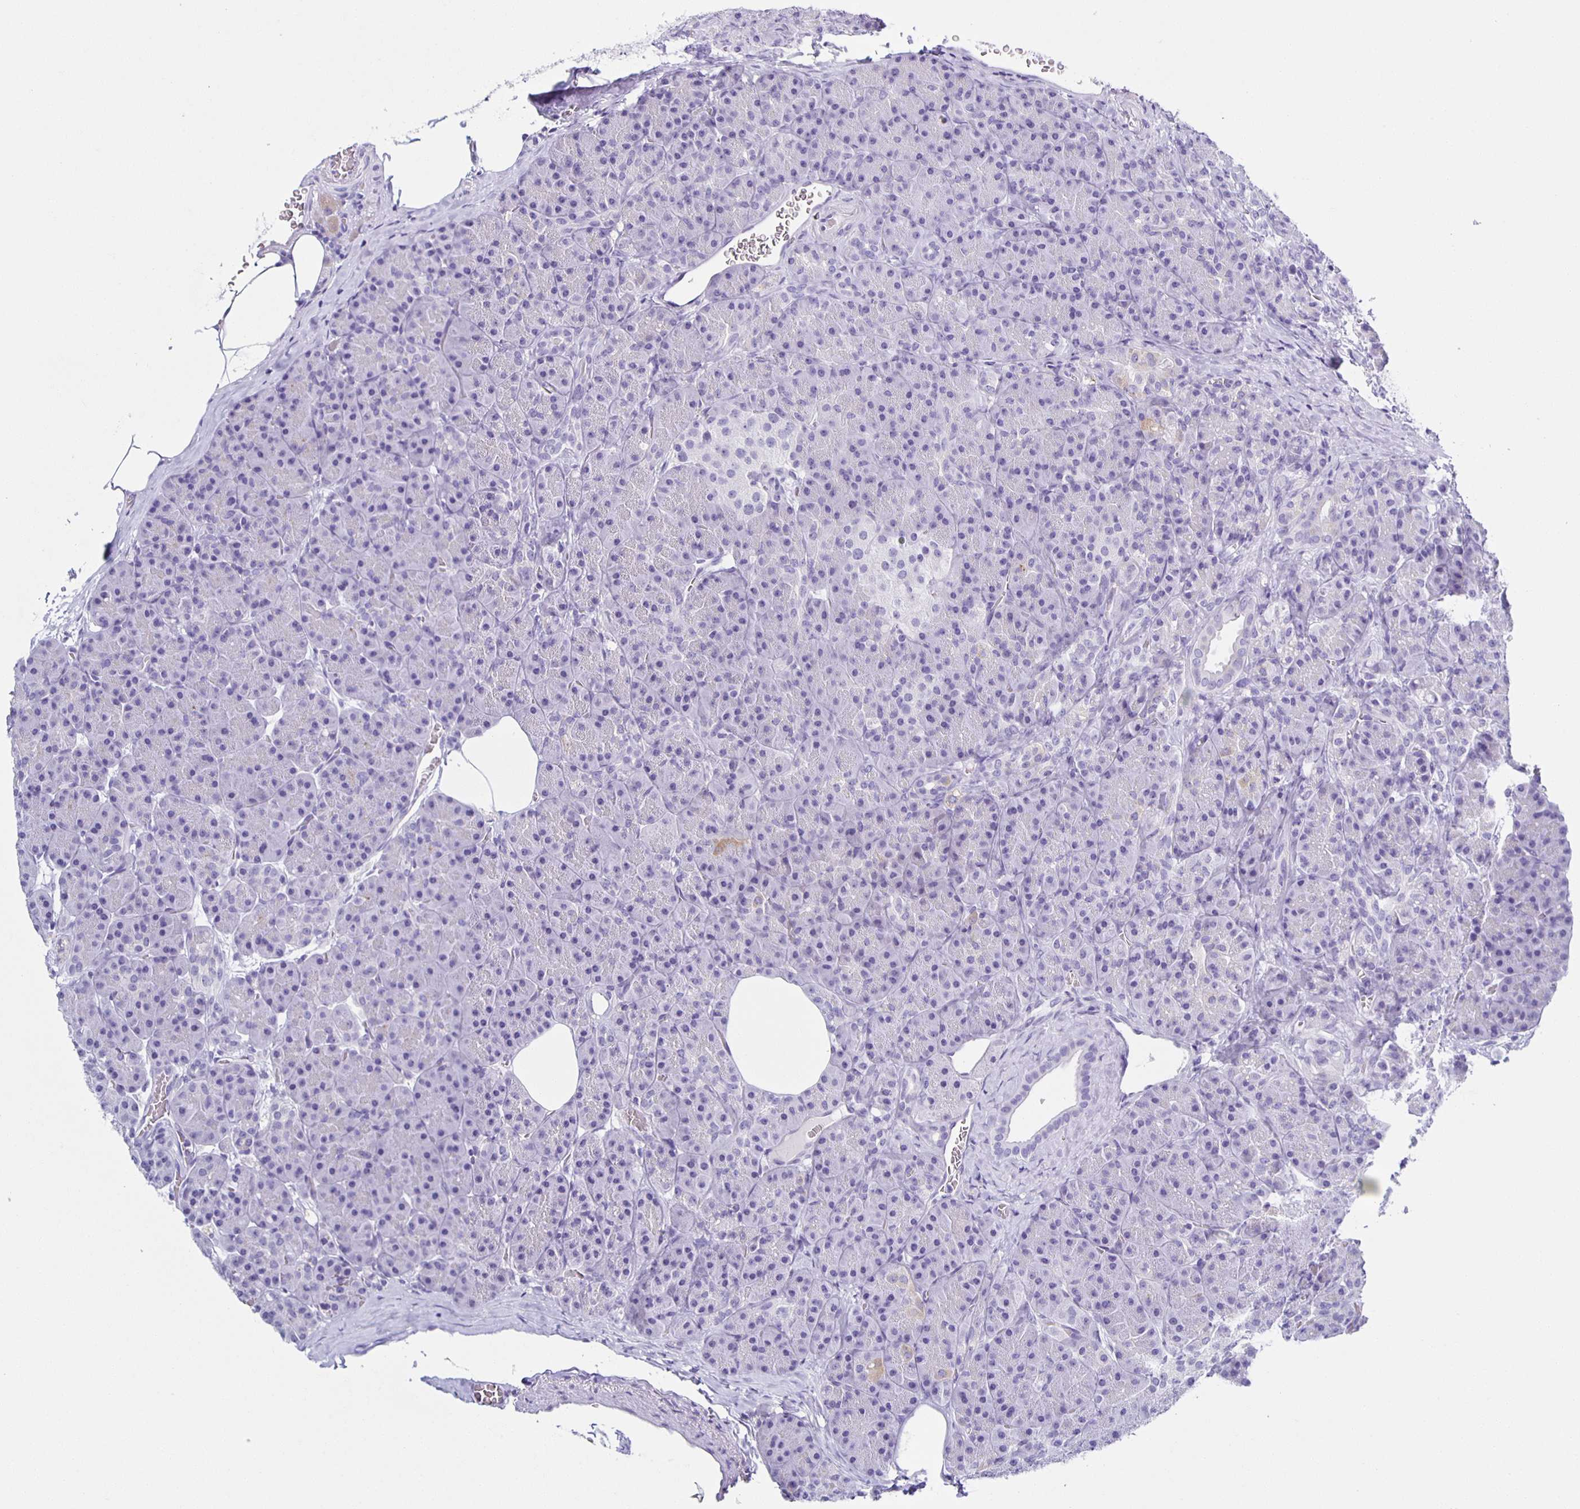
{"staining": {"intensity": "negative", "quantity": "none", "location": "none"}, "tissue": "pancreas", "cell_type": "Exocrine glandular cells", "image_type": "normal", "snomed": [{"axis": "morphology", "description": "Normal tissue, NOS"}, {"axis": "topography", "description": "Pancreas"}], "caption": "Histopathology image shows no protein staining in exocrine glandular cells of unremarkable pancreas.", "gene": "AQP6", "patient": {"sex": "male", "age": 57}}